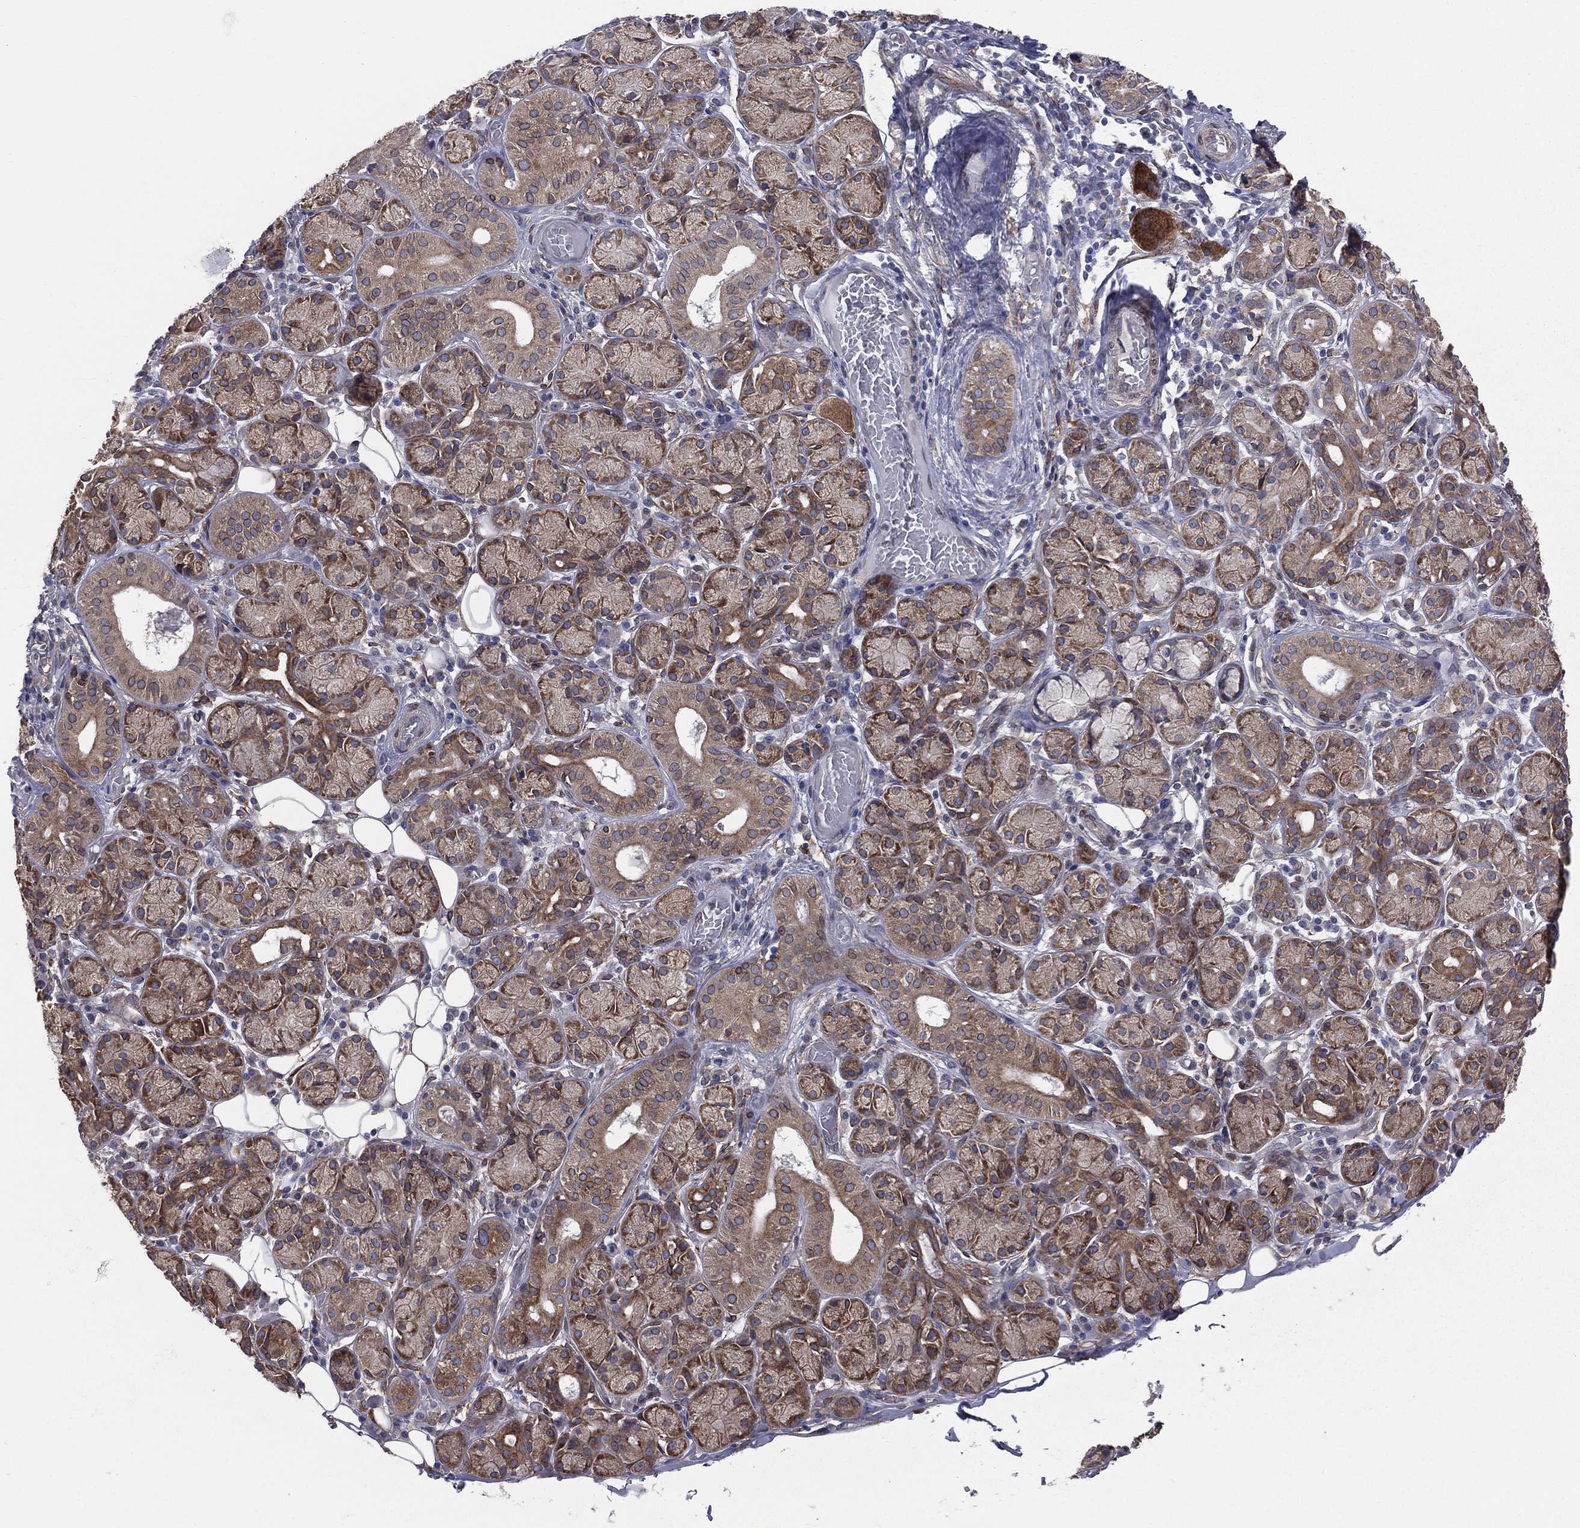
{"staining": {"intensity": "strong", "quantity": ">75%", "location": "cytoplasmic/membranous"}, "tissue": "salivary gland", "cell_type": "Glandular cells", "image_type": "normal", "snomed": [{"axis": "morphology", "description": "Normal tissue, NOS"}, {"axis": "topography", "description": "Salivary gland"}], "caption": "Immunohistochemistry of benign human salivary gland displays high levels of strong cytoplasmic/membranous expression in approximately >75% of glandular cells.", "gene": "PGRMC1", "patient": {"sex": "male", "age": 71}}